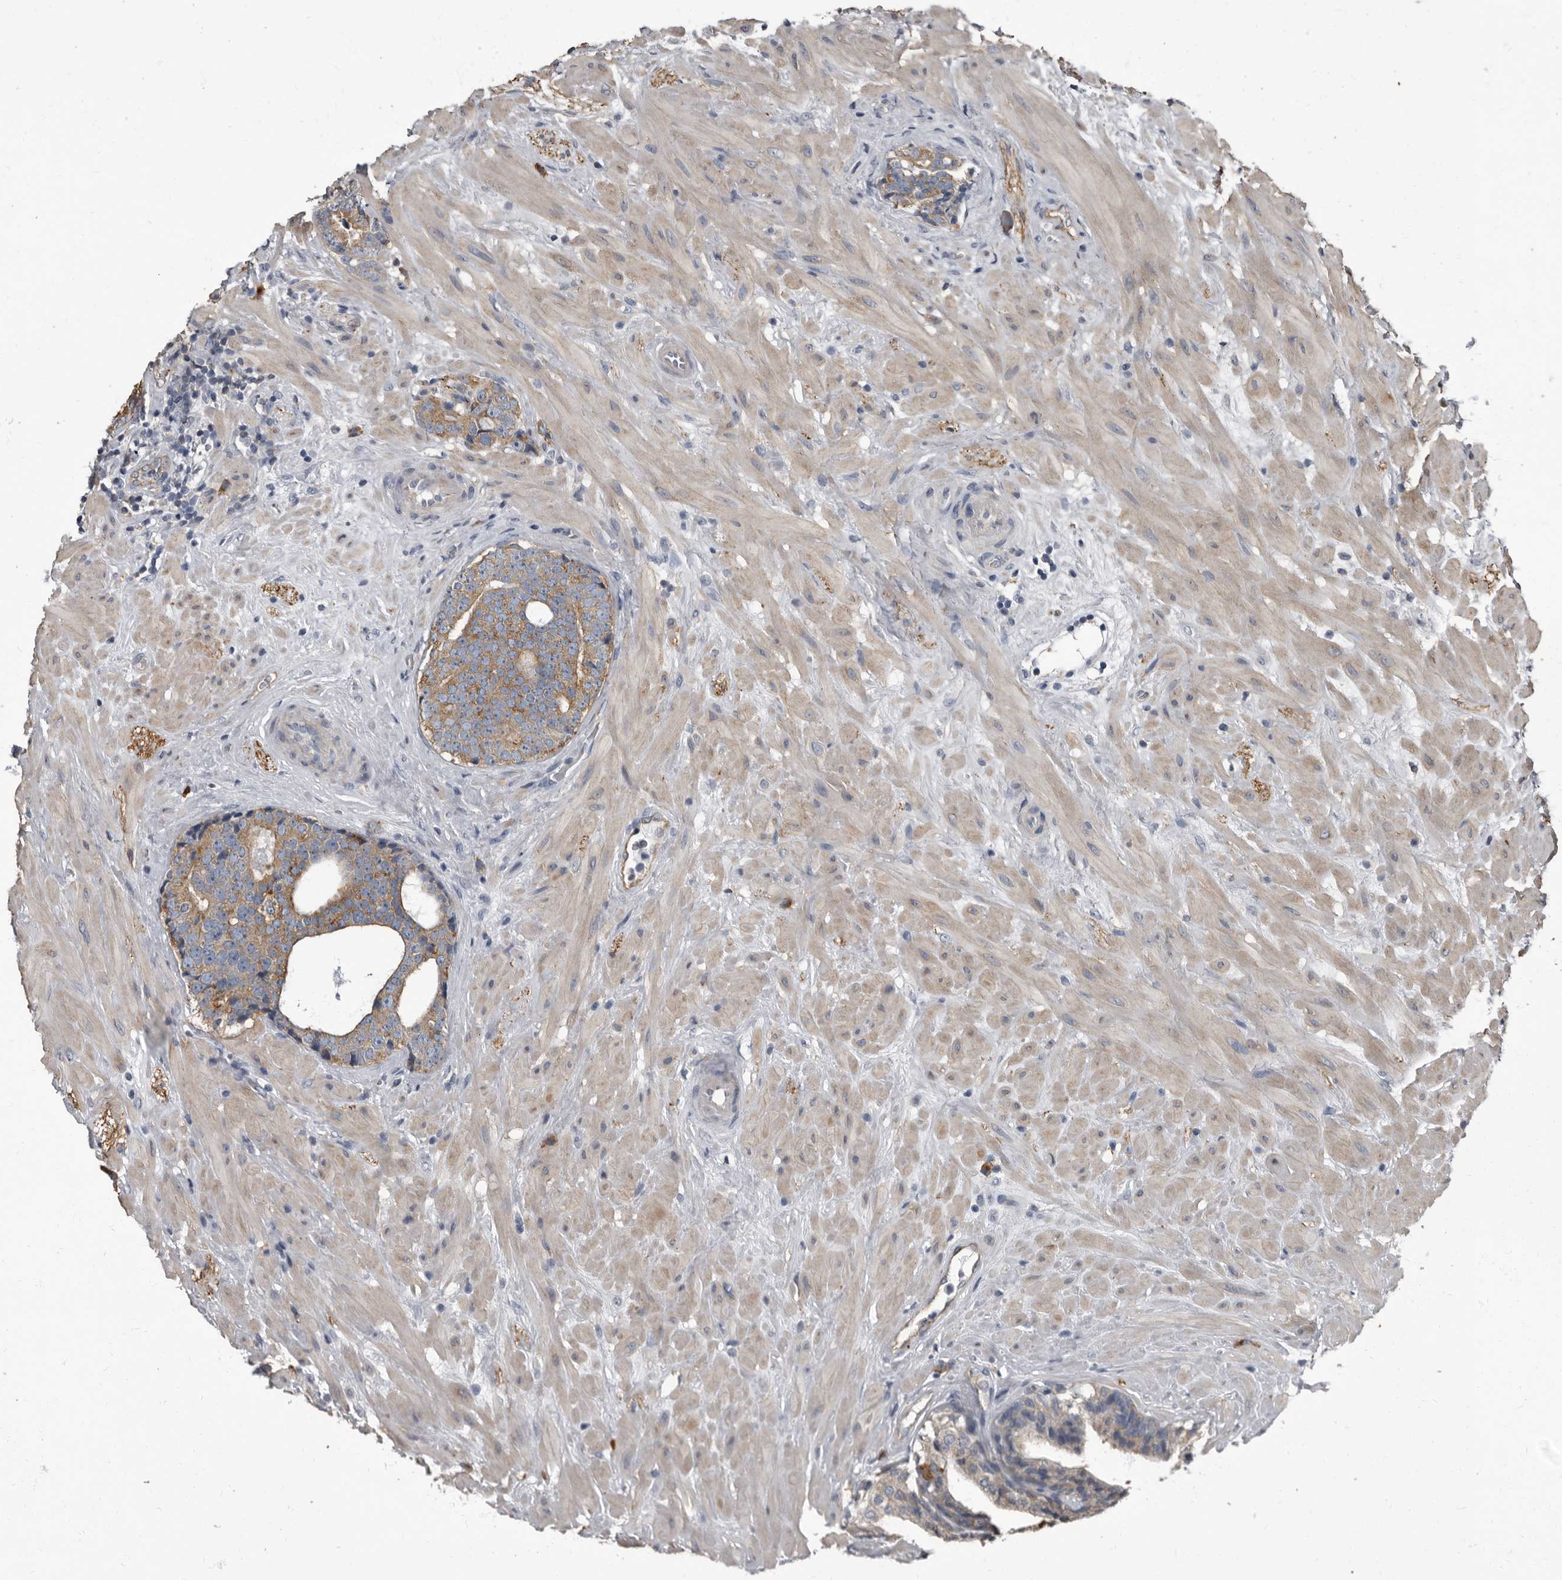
{"staining": {"intensity": "moderate", "quantity": ">75%", "location": "cytoplasmic/membranous"}, "tissue": "prostate cancer", "cell_type": "Tumor cells", "image_type": "cancer", "snomed": [{"axis": "morphology", "description": "Adenocarcinoma, High grade"}, {"axis": "topography", "description": "Prostate"}], "caption": "Tumor cells reveal moderate cytoplasmic/membranous staining in approximately >75% of cells in prostate high-grade adenocarcinoma. (DAB (3,3'-diaminobenzidine) IHC with brightfield microscopy, high magnification).", "gene": "TPD52L1", "patient": {"sex": "male", "age": 56}}